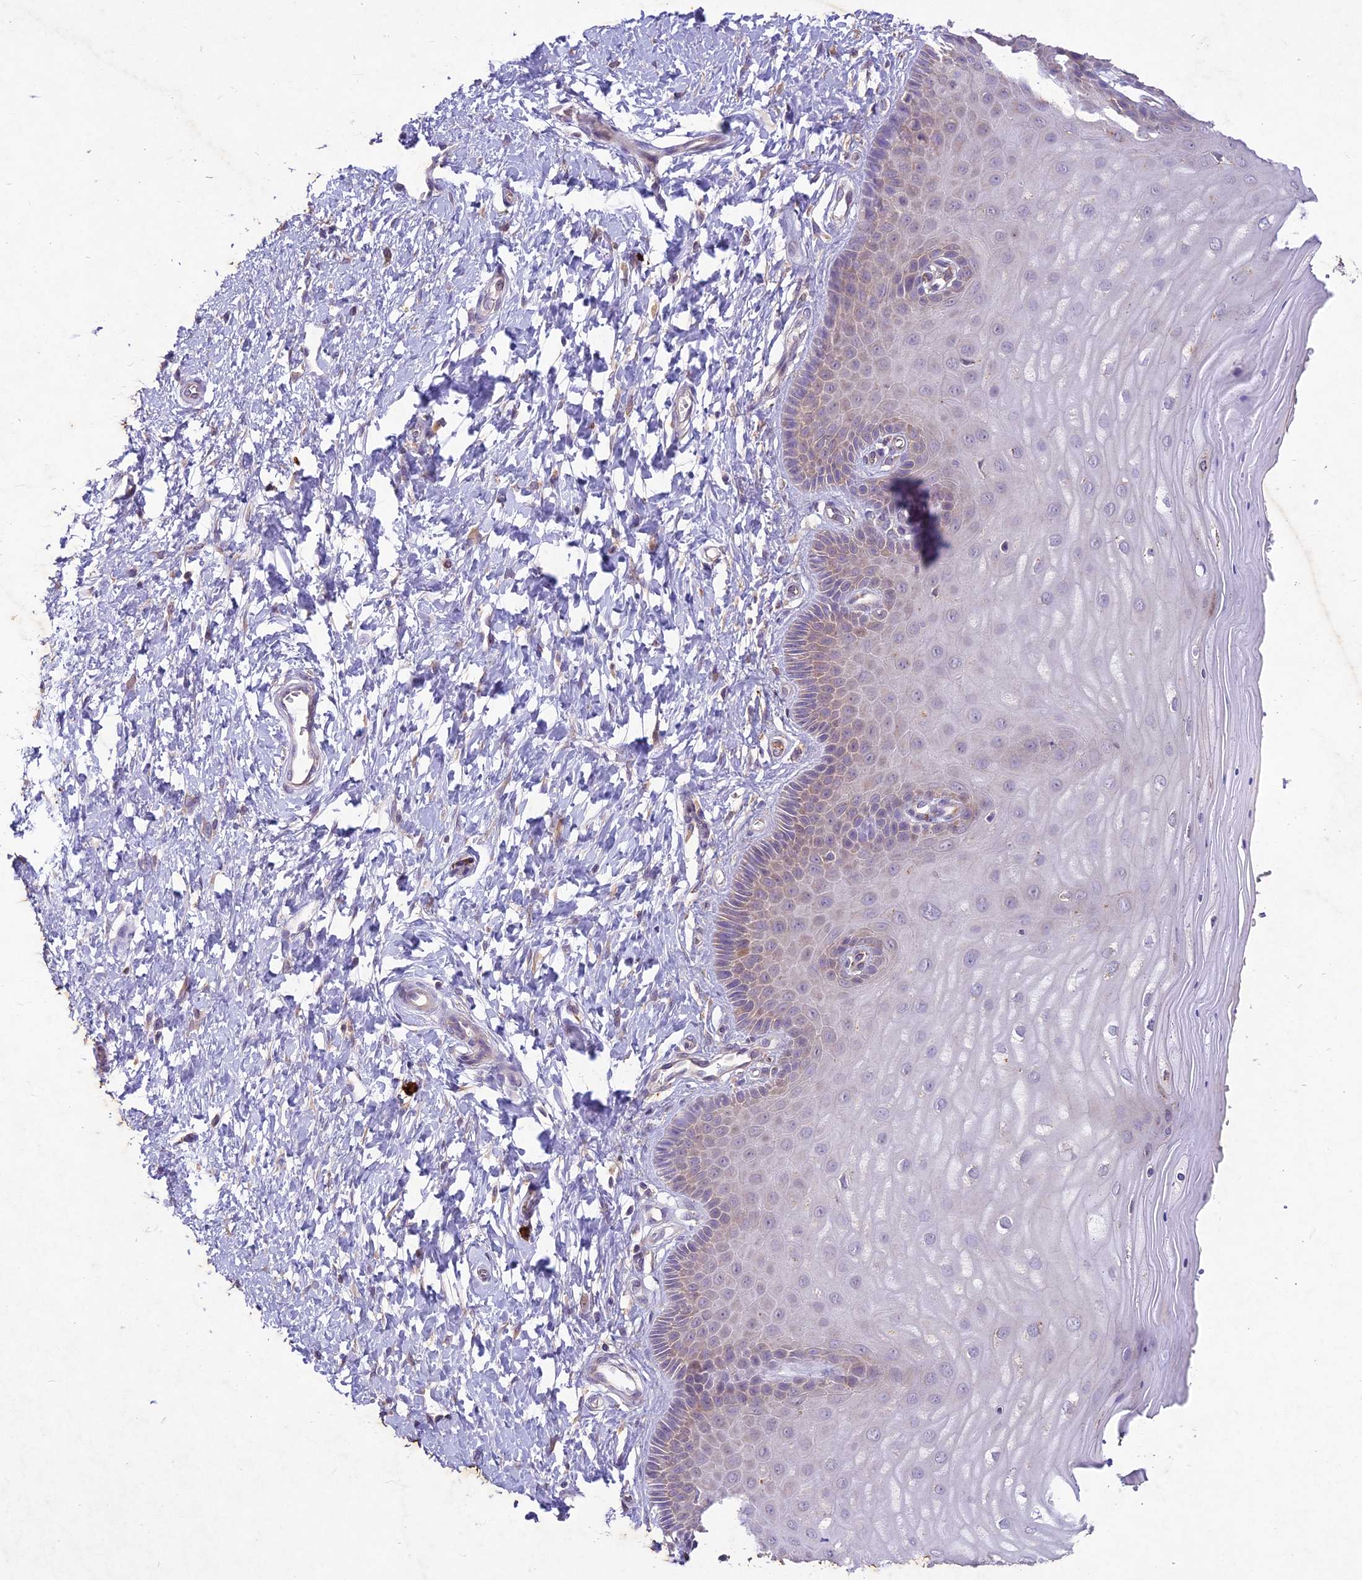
{"staining": {"intensity": "weak", "quantity": "<25%", "location": "cytoplasmic/membranous"}, "tissue": "cervix", "cell_type": "Squamous epithelial cells", "image_type": "normal", "snomed": [{"axis": "morphology", "description": "Normal tissue, NOS"}, {"axis": "topography", "description": "Cervix"}], "caption": "Immunohistochemistry (IHC) micrograph of normal human cervix stained for a protein (brown), which exhibits no positivity in squamous epithelial cells.", "gene": "NXNL2", "patient": {"sex": "female", "age": 55}}